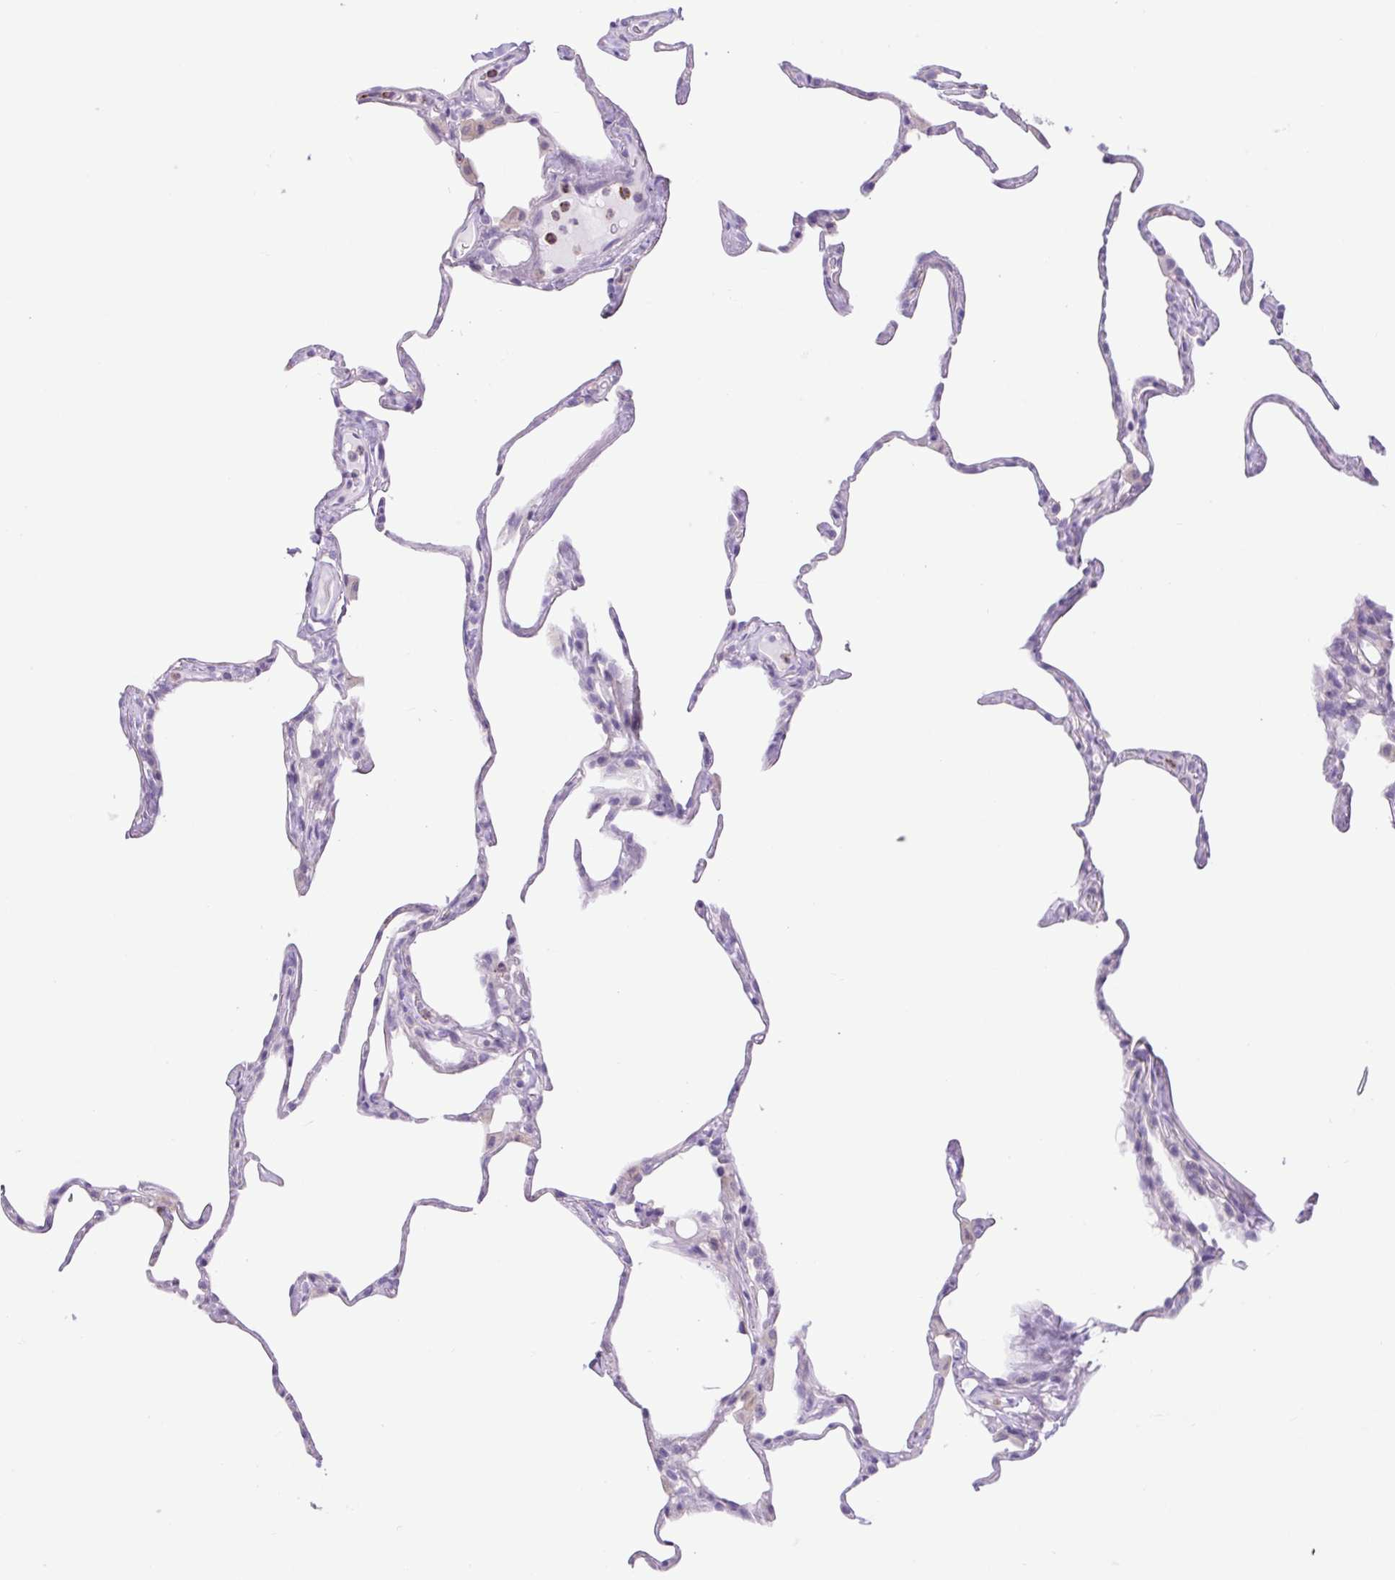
{"staining": {"intensity": "negative", "quantity": "none", "location": "none"}, "tissue": "lung", "cell_type": "Alveolar cells", "image_type": "normal", "snomed": [{"axis": "morphology", "description": "Normal tissue, NOS"}, {"axis": "topography", "description": "Lung"}], "caption": "High power microscopy micrograph of an IHC image of normal lung, revealing no significant staining in alveolar cells.", "gene": "FAM177B", "patient": {"sex": "male", "age": 65}}